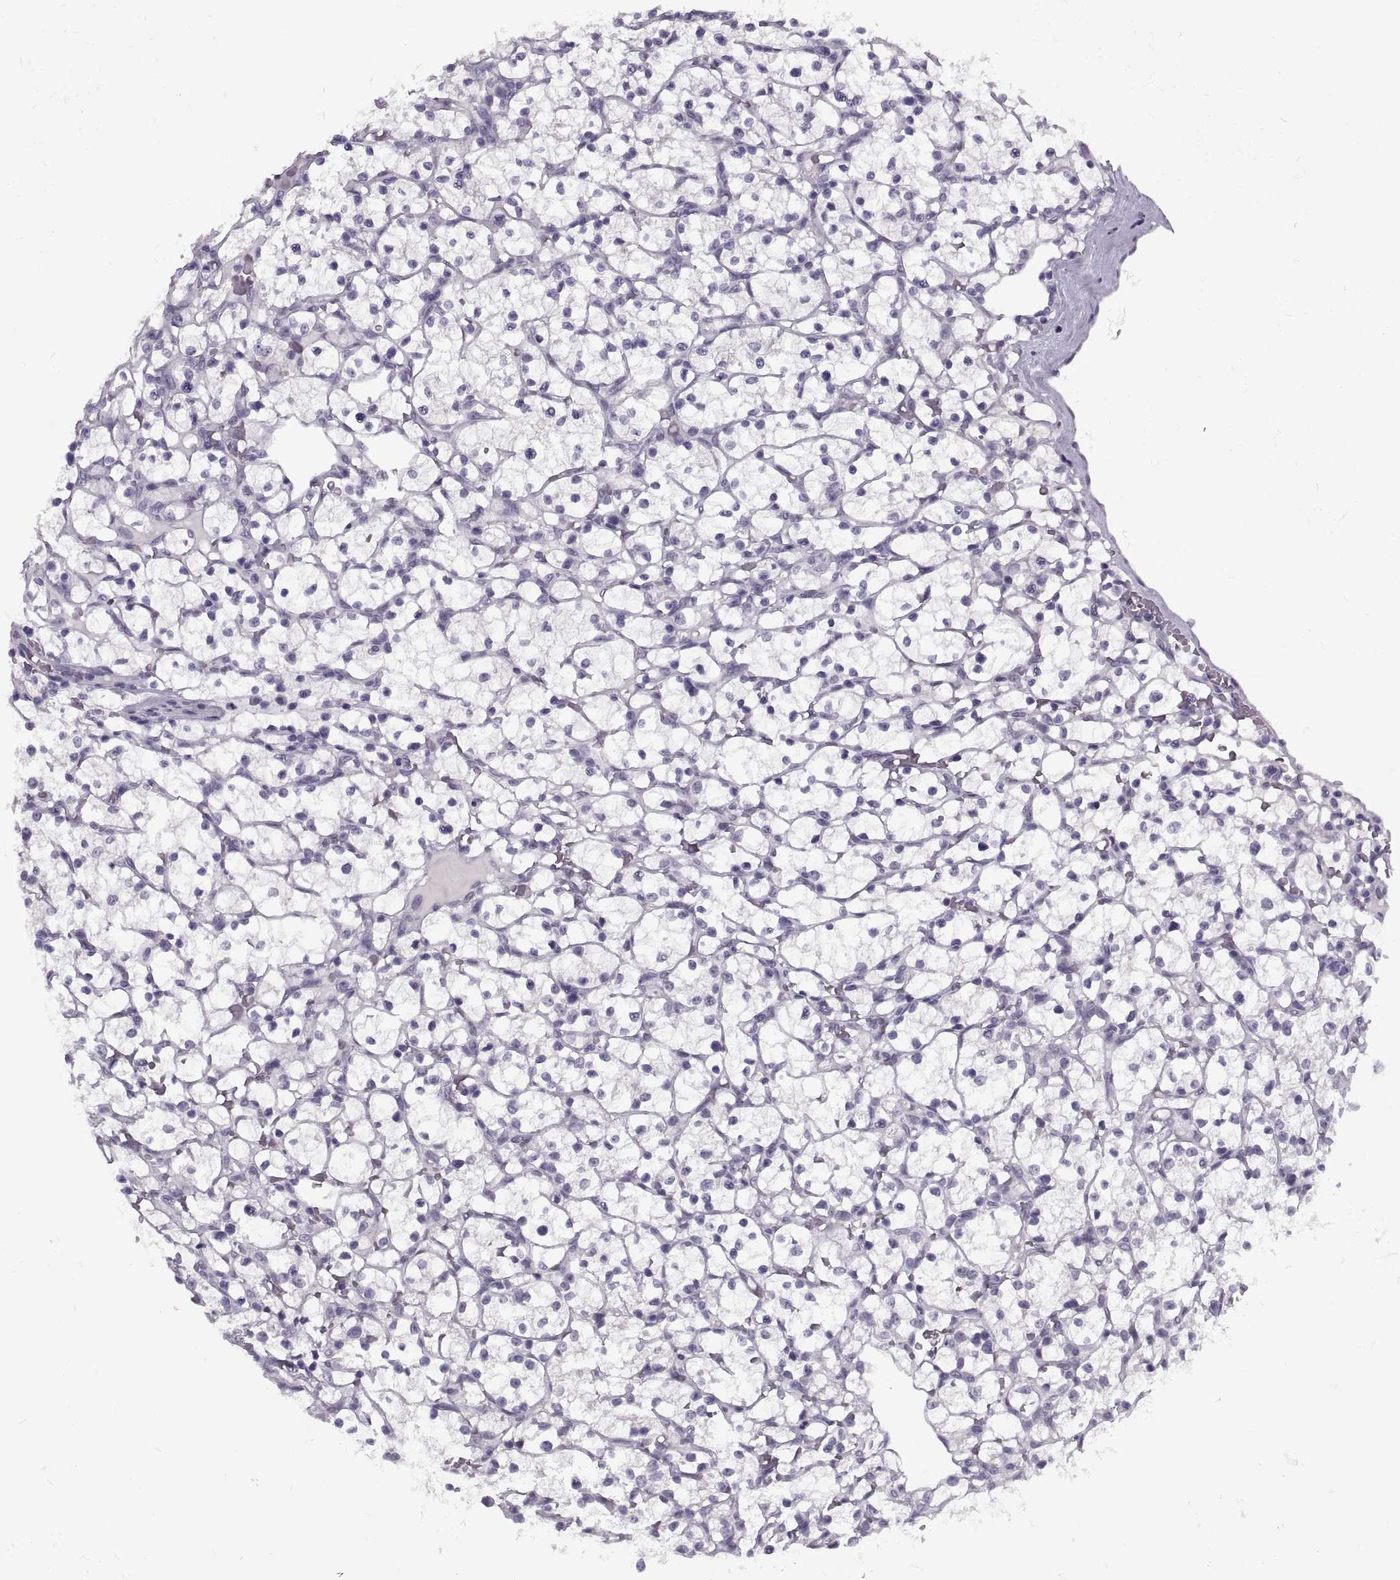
{"staining": {"intensity": "negative", "quantity": "none", "location": "none"}, "tissue": "renal cancer", "cell_type": "Tumor cells", "image_type": "cancer", "snomed": [{"axis": "morphology", "description": "Adenocarcinoma, NOS"}, {"axis": "topography", "description": "Kidney"}], "caption": "The photomicrograph displays no significant staining in tumor cells of renal cancer (adenocarcinoma). (DAB (3,3'-diaminobenzidine) IHC, high magnification).", "gene": "SYNGR4", "patient": {"sex": "female", "age": 64}}